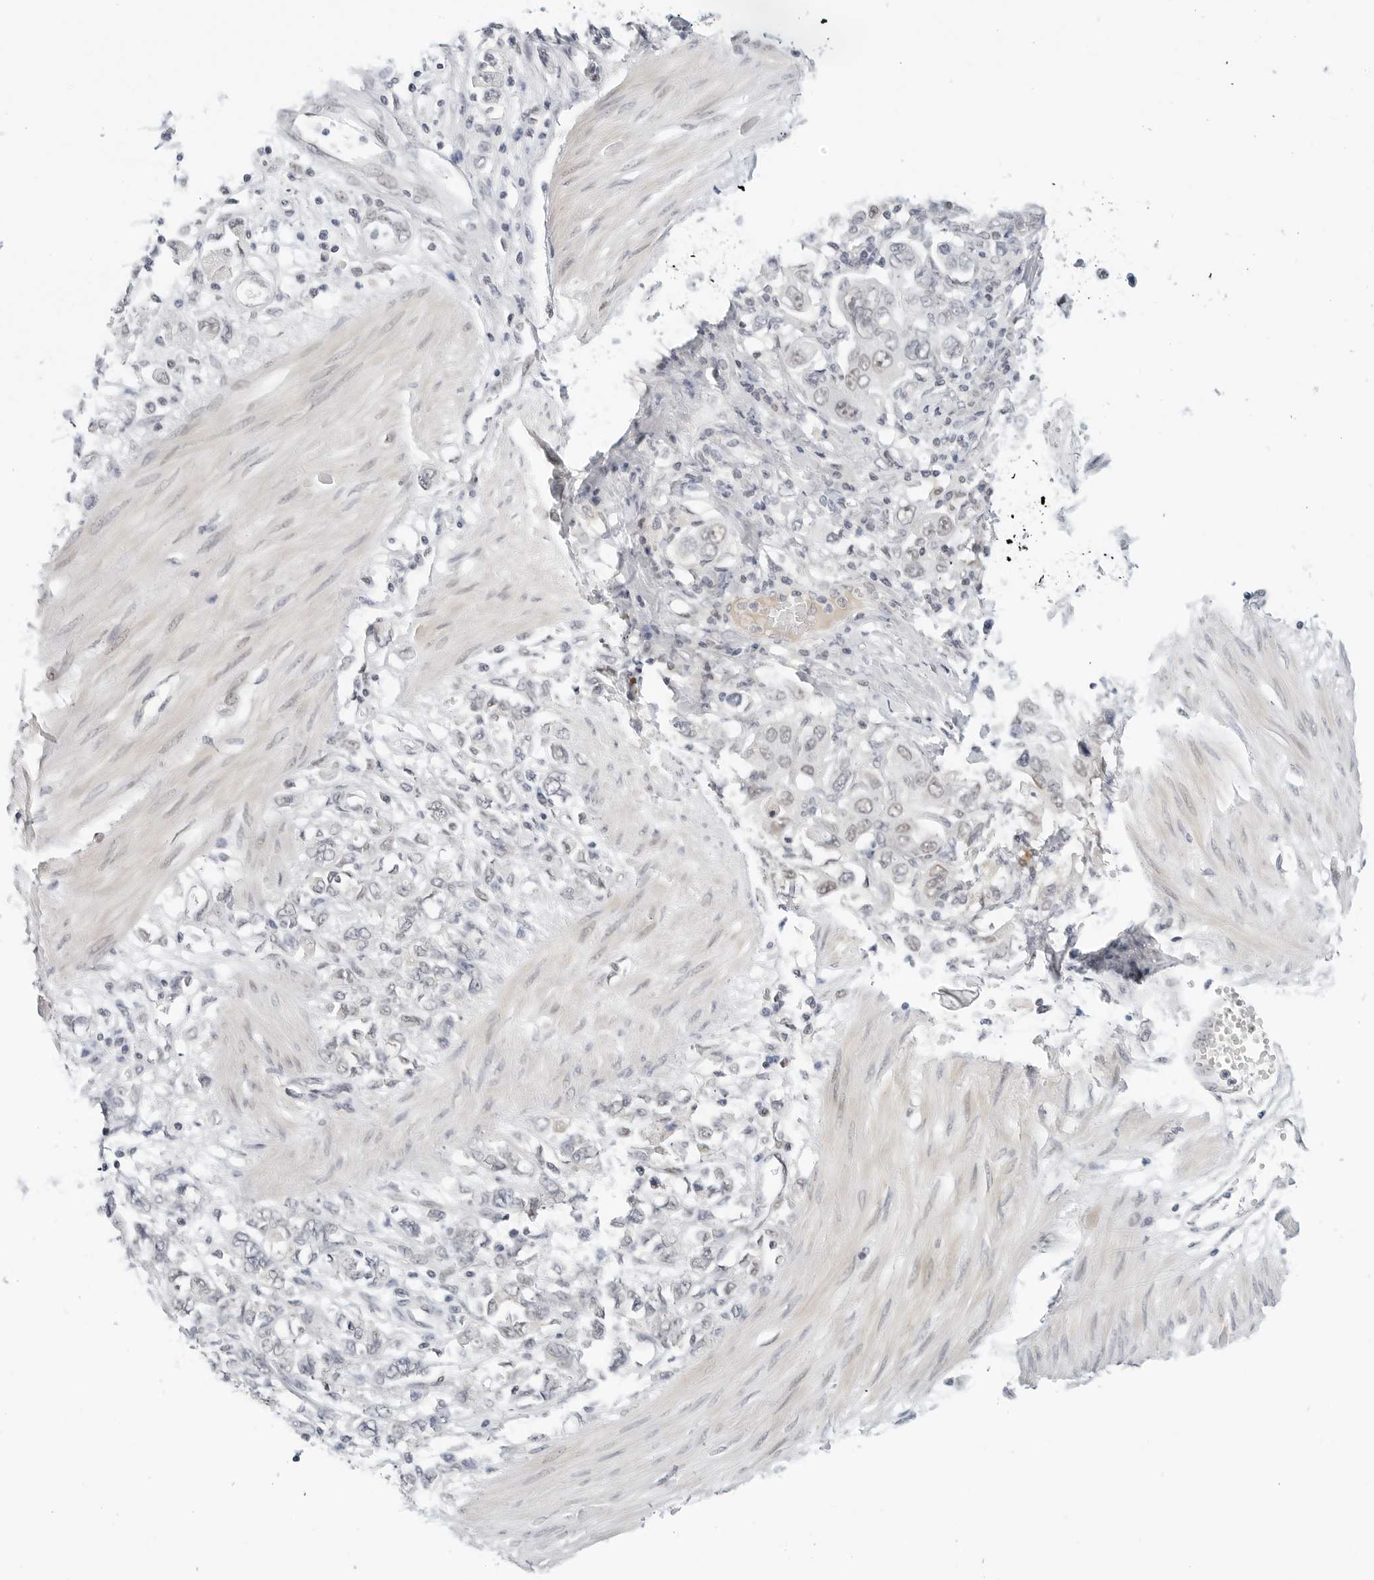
{"staining": {"intensity": "negative", "quantity": "none", "location": "none"}, "tissue": "stomach cancer", "cell_type": "Tumor cells", "image_type": "cancer", "snomed": [{"axis": "morphology", "description": "Adenocarcinoma, NOS"}, {"axis": "topography", "description": "Stomach"}], "caption": "IHC of stomach cancer displays no expression in tumor cells. (DAB (3,3'-diaminobenzidine) immunohistochemistry (IHC) visualized using brightfield microscopy, high magnification).", "gene": "TSEN2", "patient": {"sex": "female", "age": 76}}